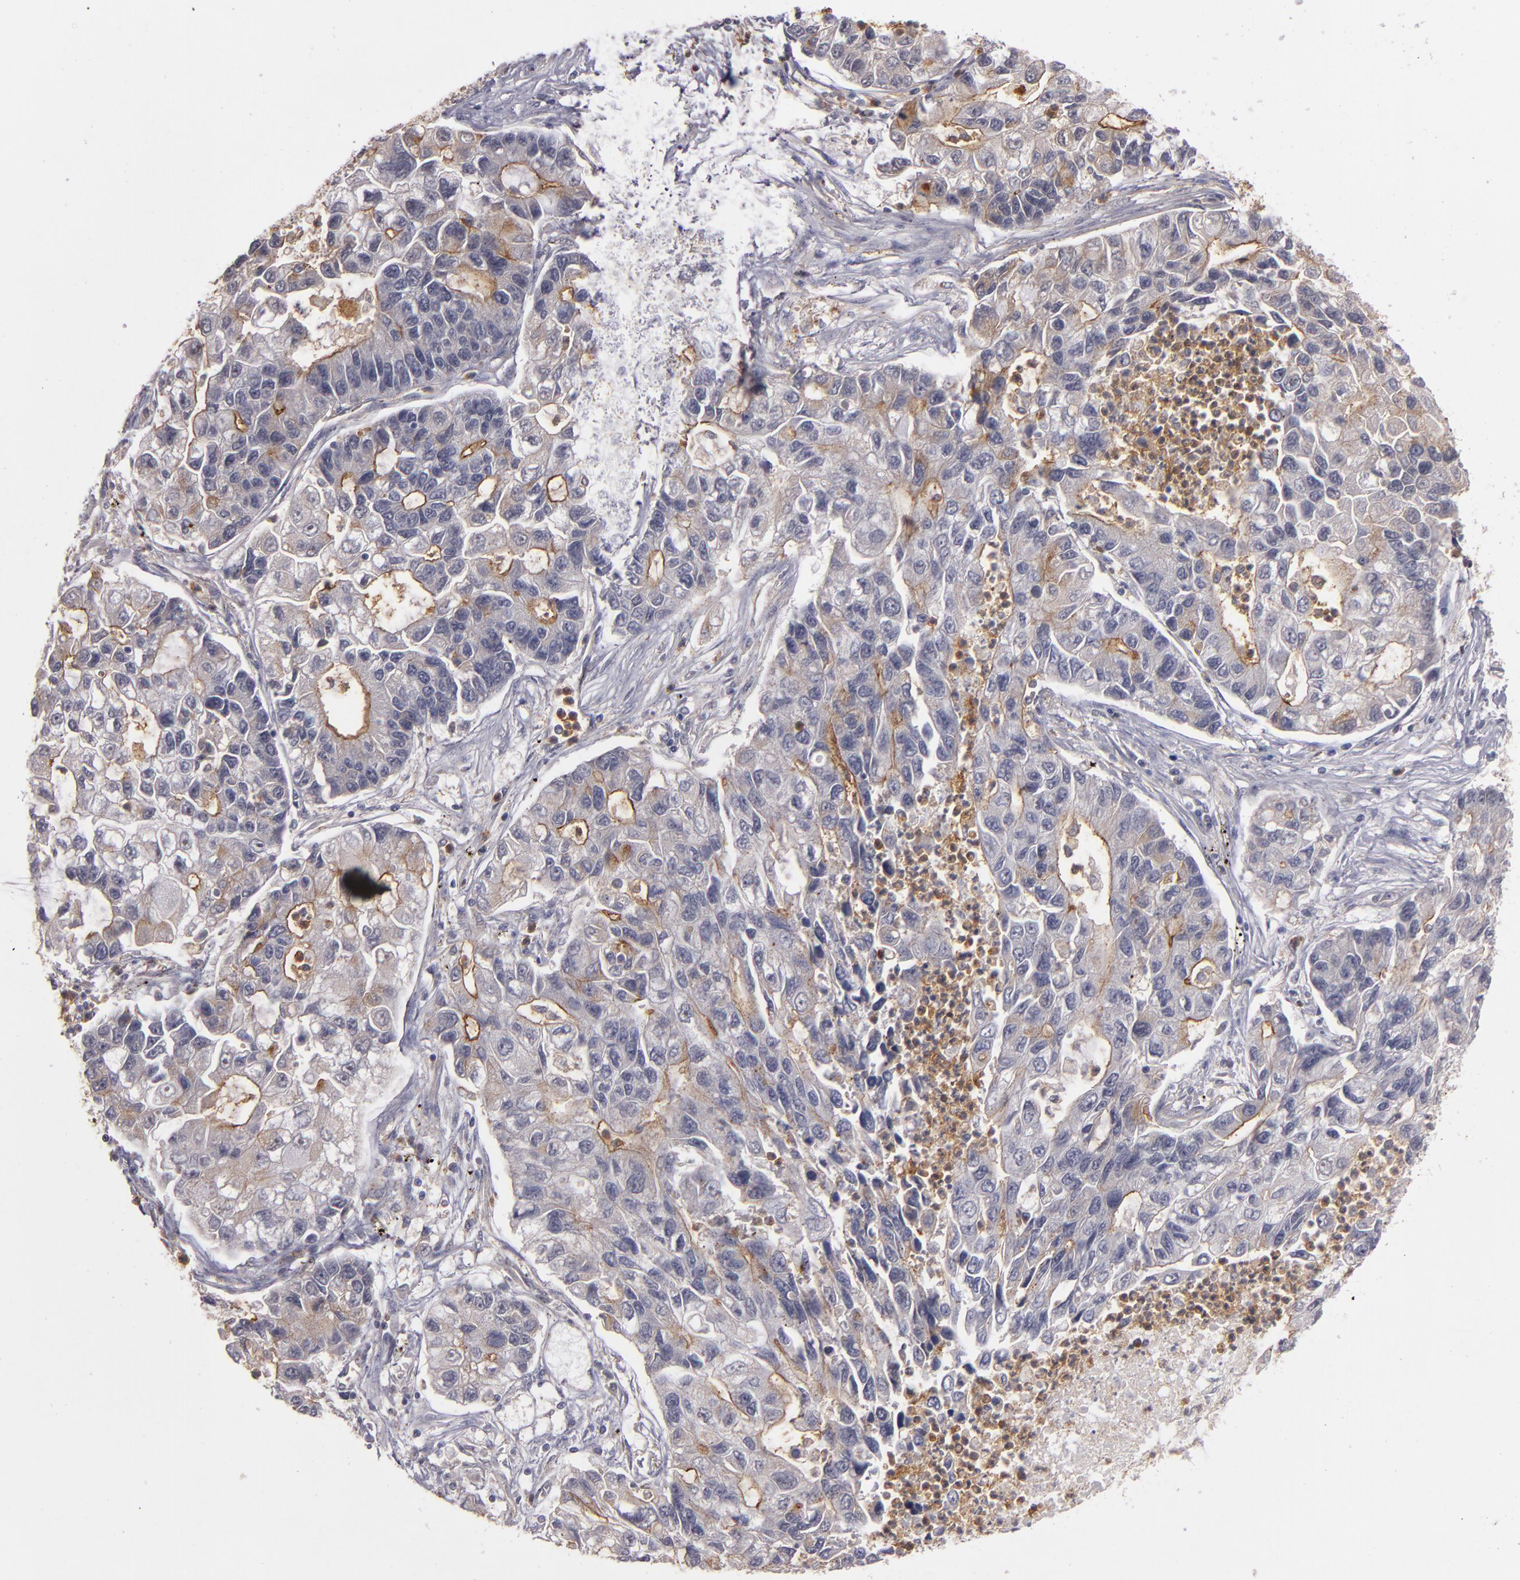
{"staining": {"intensity": "negative", "quantity": "none", "location": "none"}, "tissue": "lung cancer", "cell_type": "Tumor cells", "image_type": "cancer", "snomed": [{"axis": "morphology", "description": "Adenocarcinoma, NOS"}, {"axis": "topography", "description": "Lung"}], "caption": "The image shows no significant staining in tumor cells of lung cancer (adenocarcinoma).", "gene": "STX3", "patient": {"sex": "female", "age": 51}}